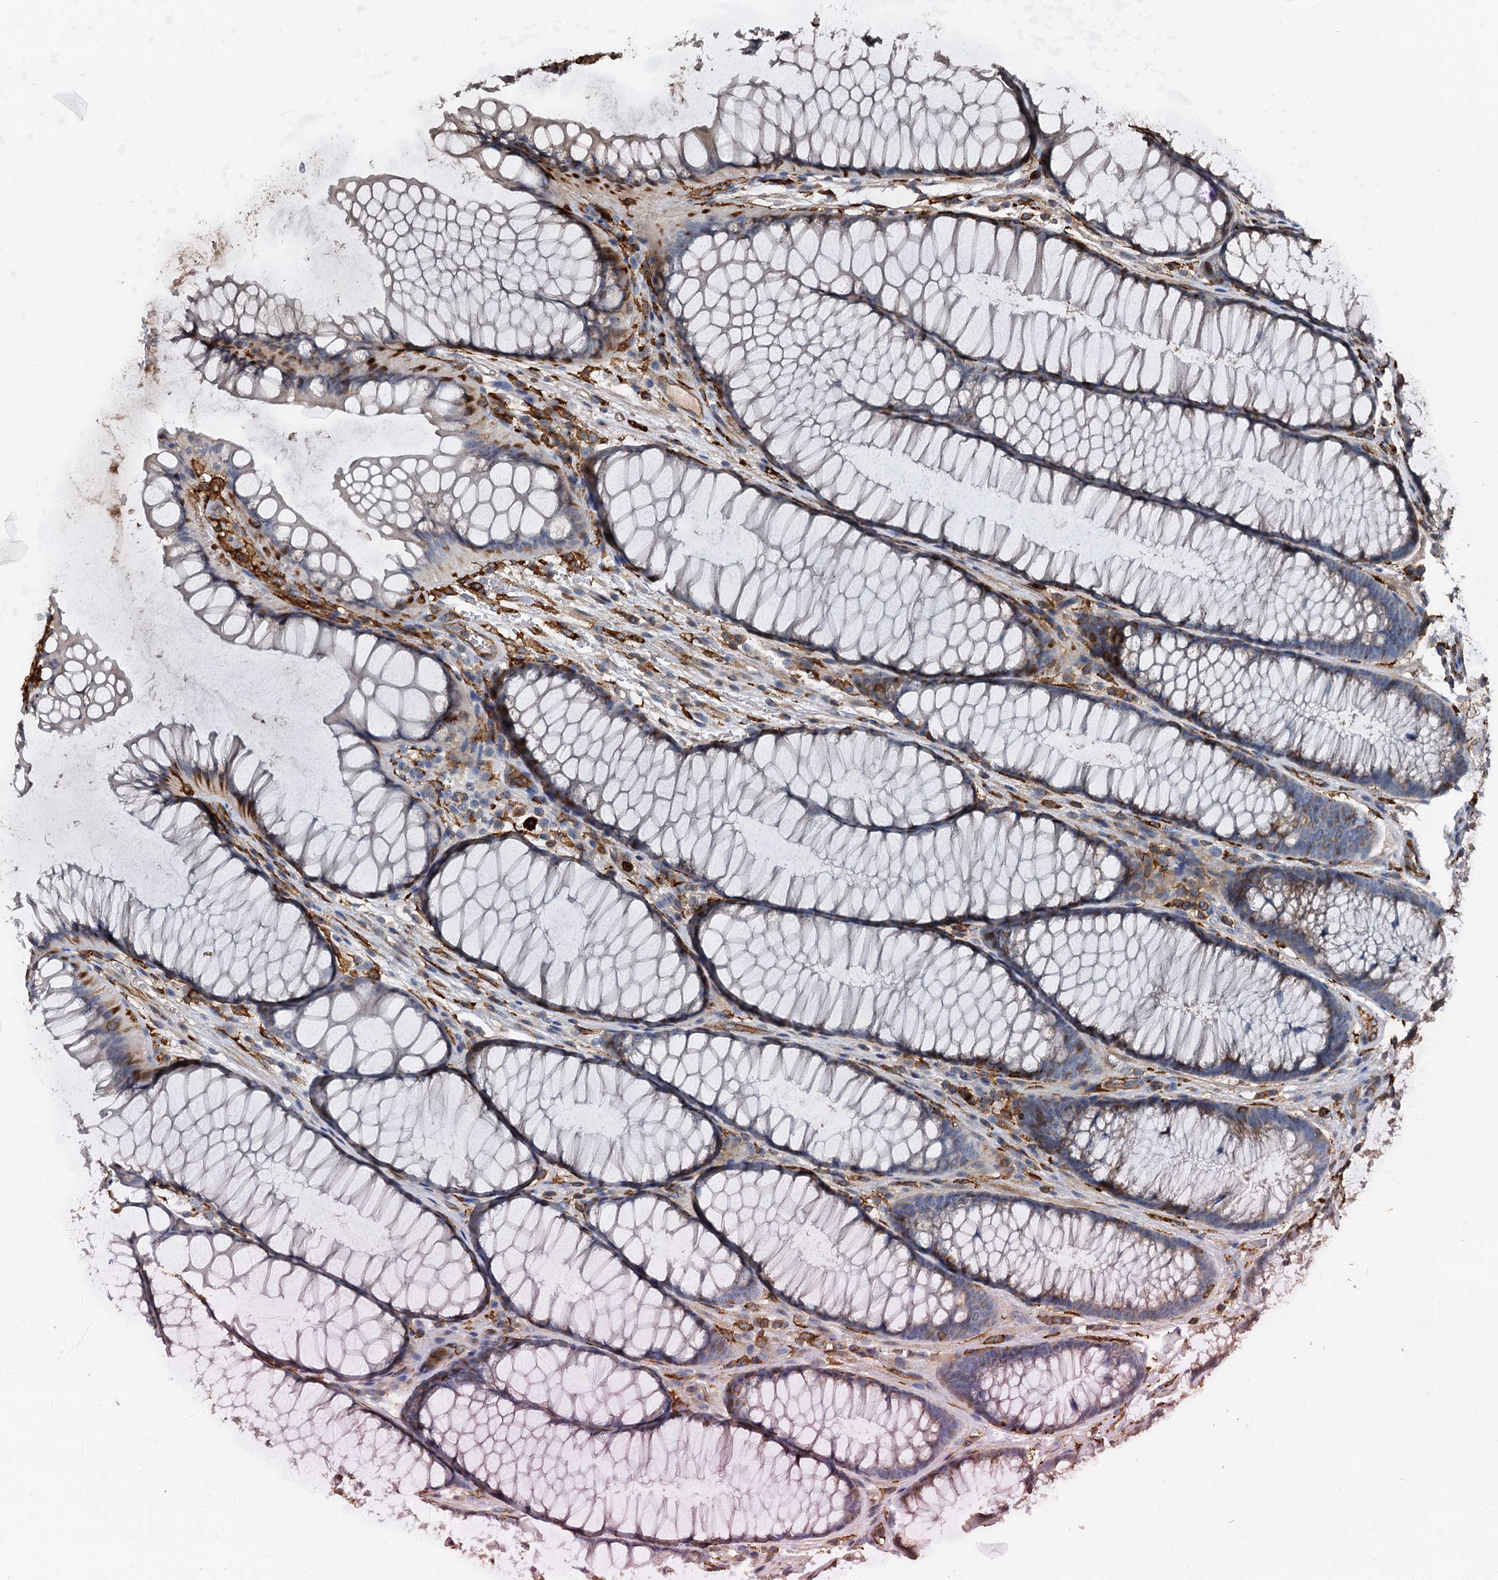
{"staining": {"intensity": "moderate", "quantity": ">75%", "location": "cytoplasmic/membranous"}, "tissue": "colon", "cell_type": "Endothelial cells", "image_type": "normal", "snomed": [{"axis": "morphology", "description": "Normal tissue, NOS"}, {"axis": "topography", "description": "Colon"}], "caption": "Human colon stained with a brown dye shows moderate cytoplasmic/membranous positive positivity in about >75% of endothelial cells.", "gene": "PLEKHO2", "patient": {"sex": "female", "age": 82}}